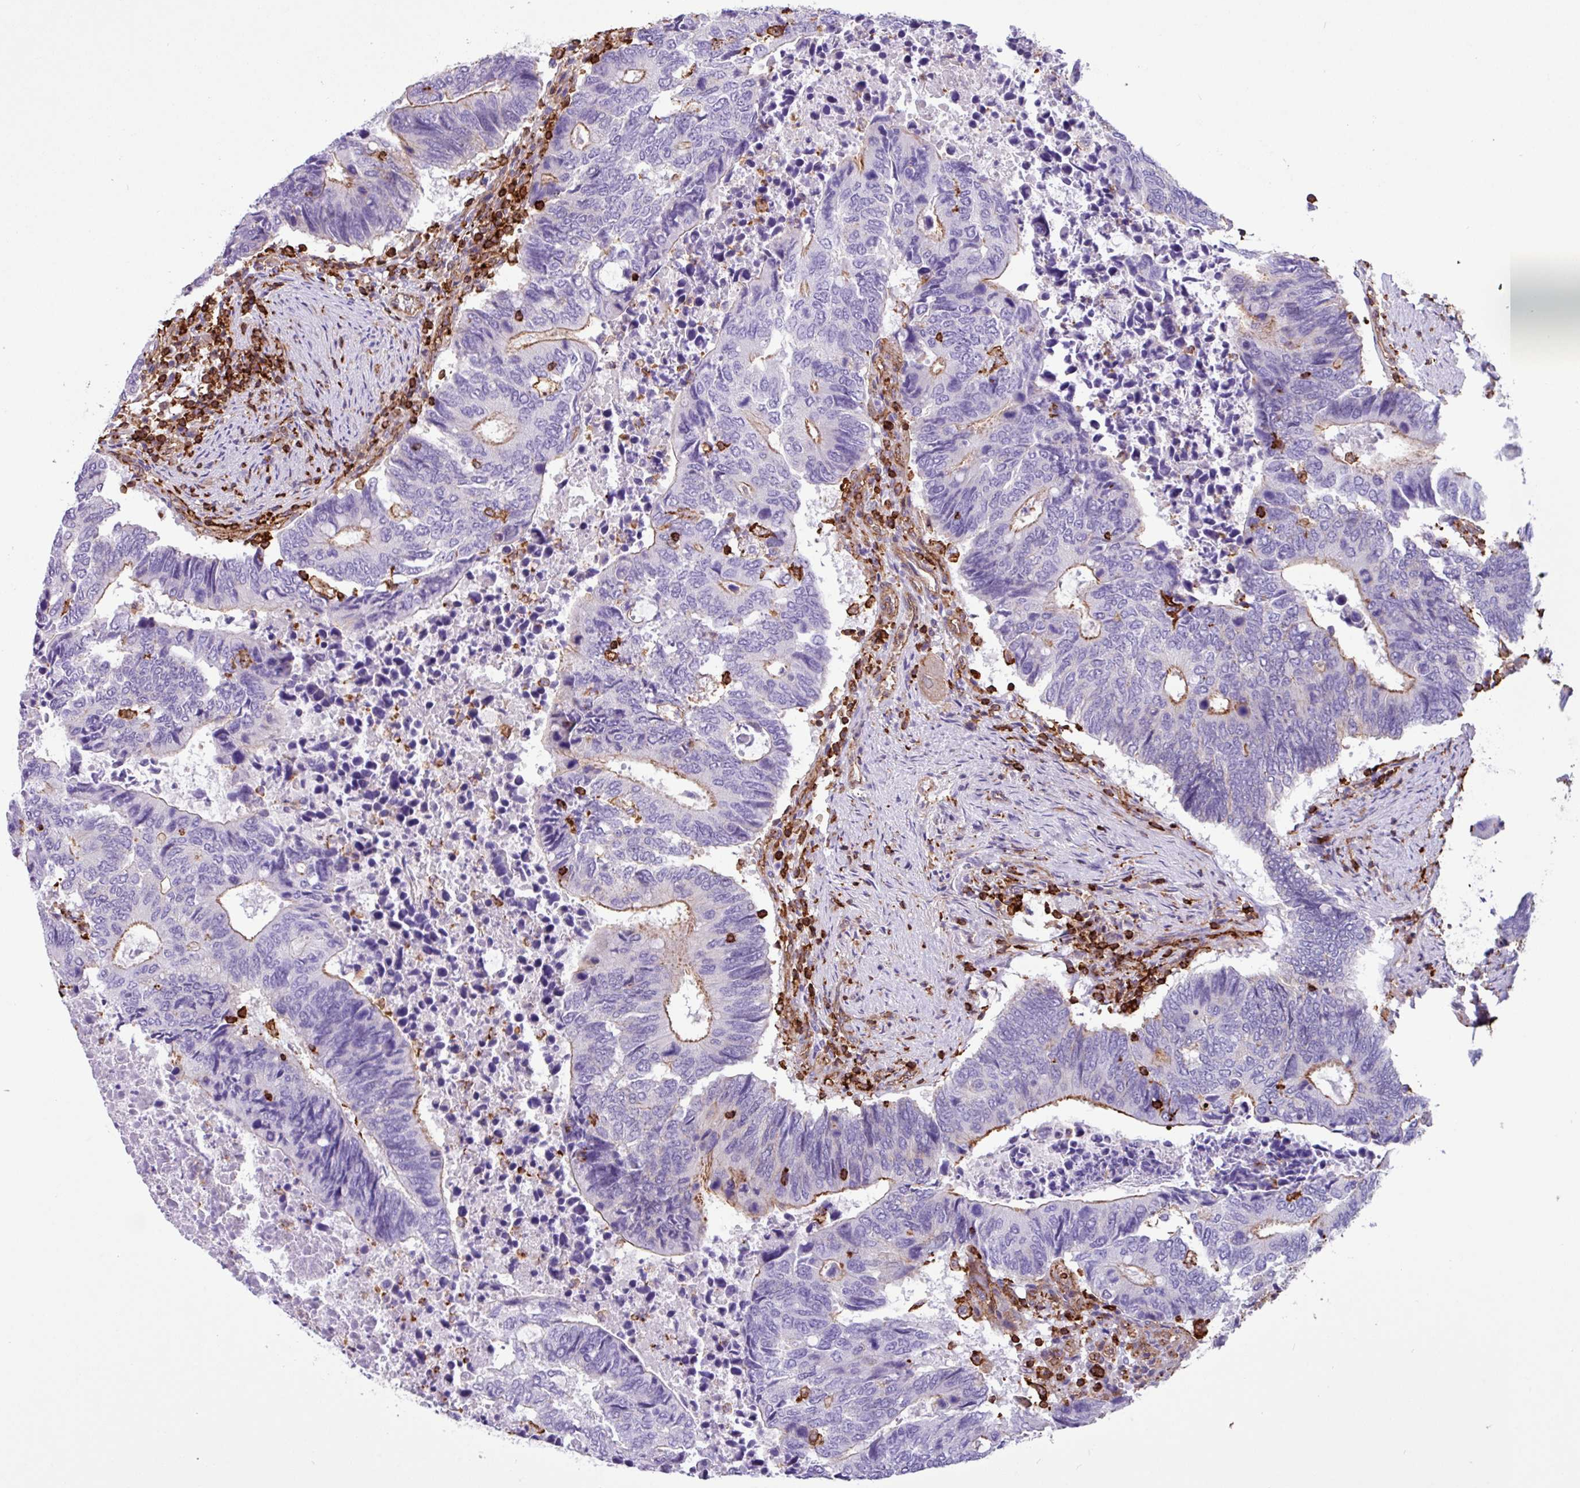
{"staining": {"intensity": "moderate", "quantity": "<25%", "location": "cytoplasmic/membranous"}, "tissue": "colorectal cancer", "cell_type": "Tumor cells", "image_type": "cancer", "snomed": [{"axis": "morphology", "description": "Adenocarcinoma, NOS"}, {"axis": "topography", "description": "Colon"}], "caption": "Protein analysis of adenocarcinoma (colorectal) tissue demonstrates moderate cytoplasmic/membranous staining in approximately <25% of tumor cells.", "gene": "PPP1R18", "patient": {"sex": "male", "age": 87}}